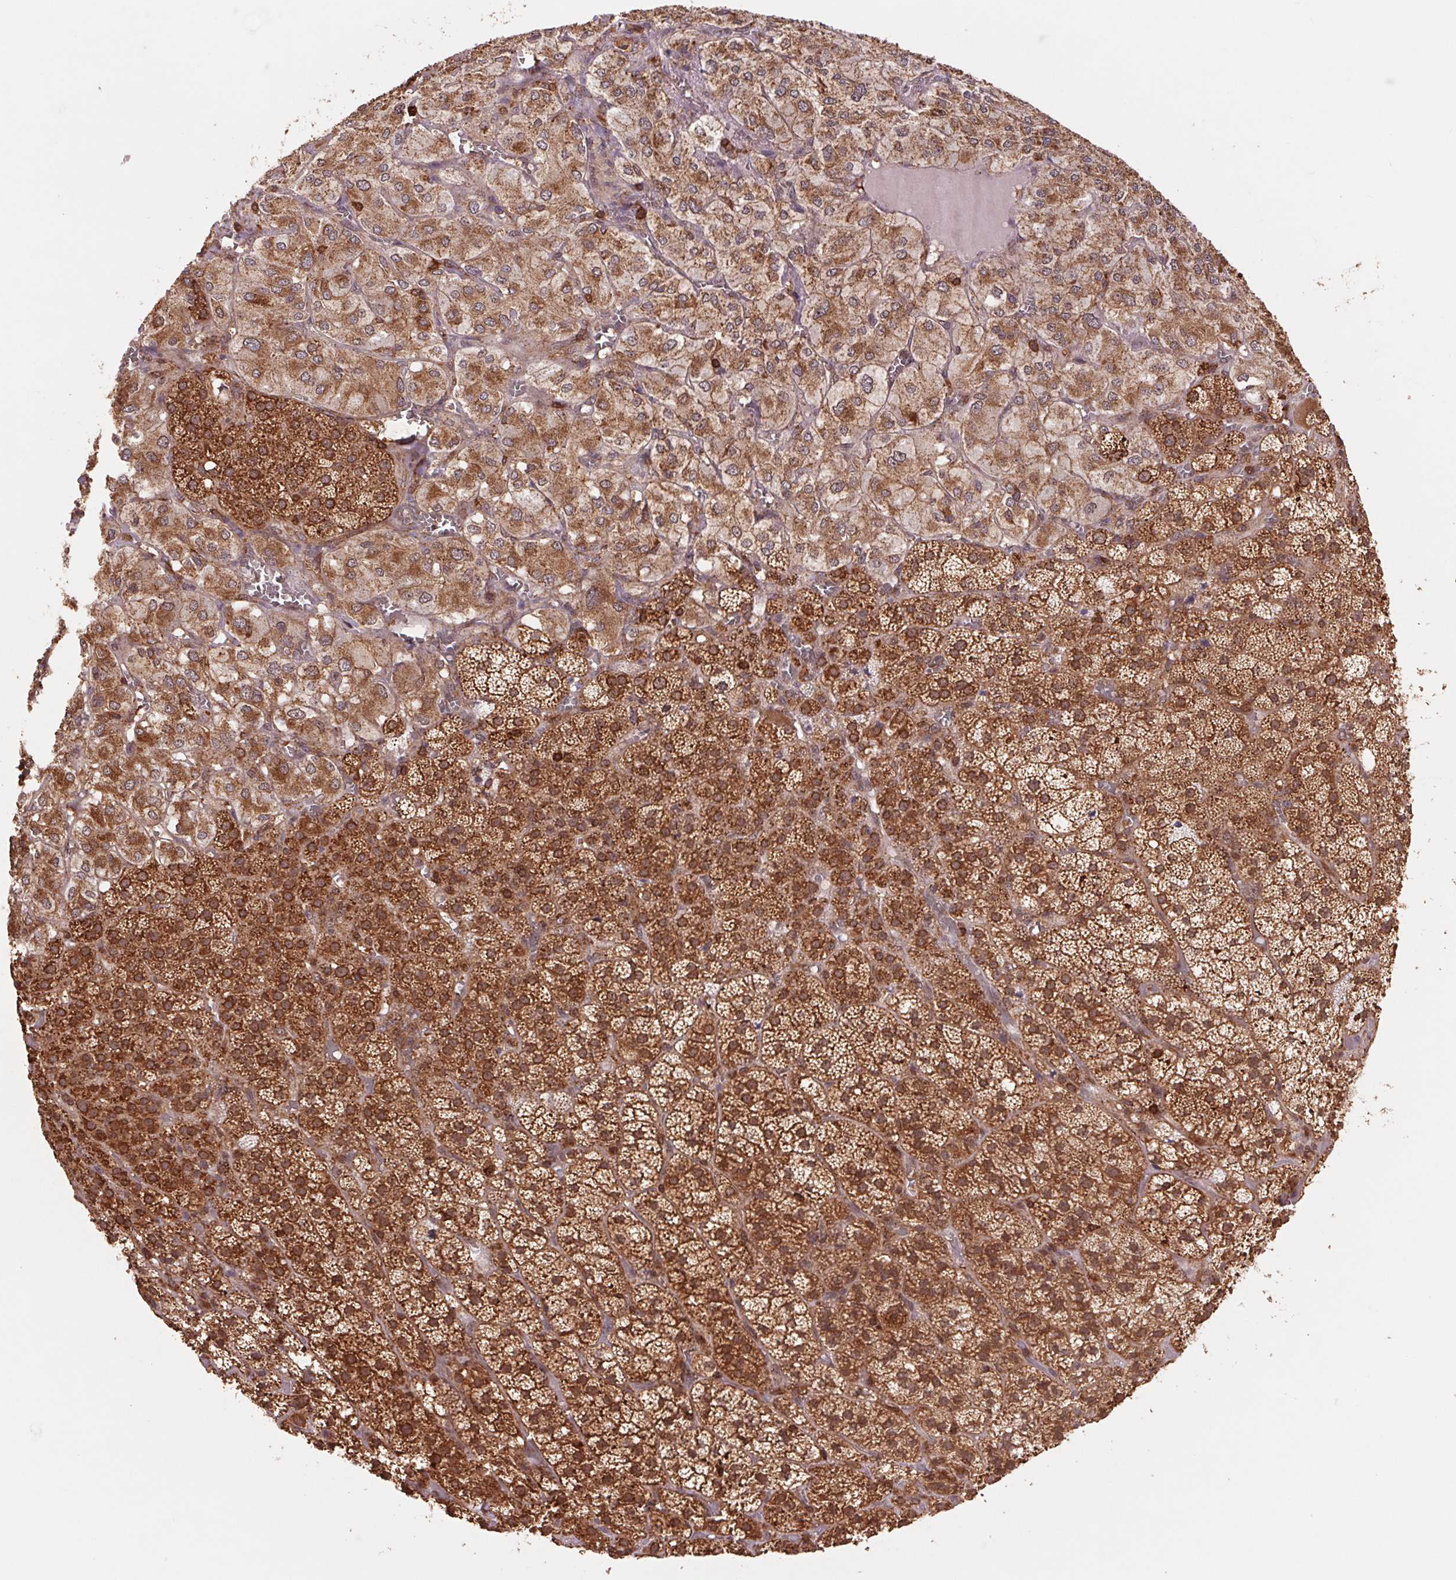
{"staining": {"intensity": "strong", "quantity": ">75%", "location": "cytoplasmic/membranous"}, "tissue": "adrenal gland", "cell_type": "Glandular cells", "image_type": "normal", "snomed": [{"axis": "morphology", "description": "Normal tissue, NOS"}, {"axis": "topography", "description": "Adrenal gland"}], "caption": "Immunohistochemistry of benign human adrenal gland demonstrates high levels of strong cytoplasmic/membranous positivity in approximately >75% of glandular cells. The staining was performed using DAB (3,3'-diaminobenzidine), with brown indicating positive protein expression. Nuclei are stained blue with hematoxylin.", "gene": "URM1", "patient": {"sex": "female", "age": 60}}